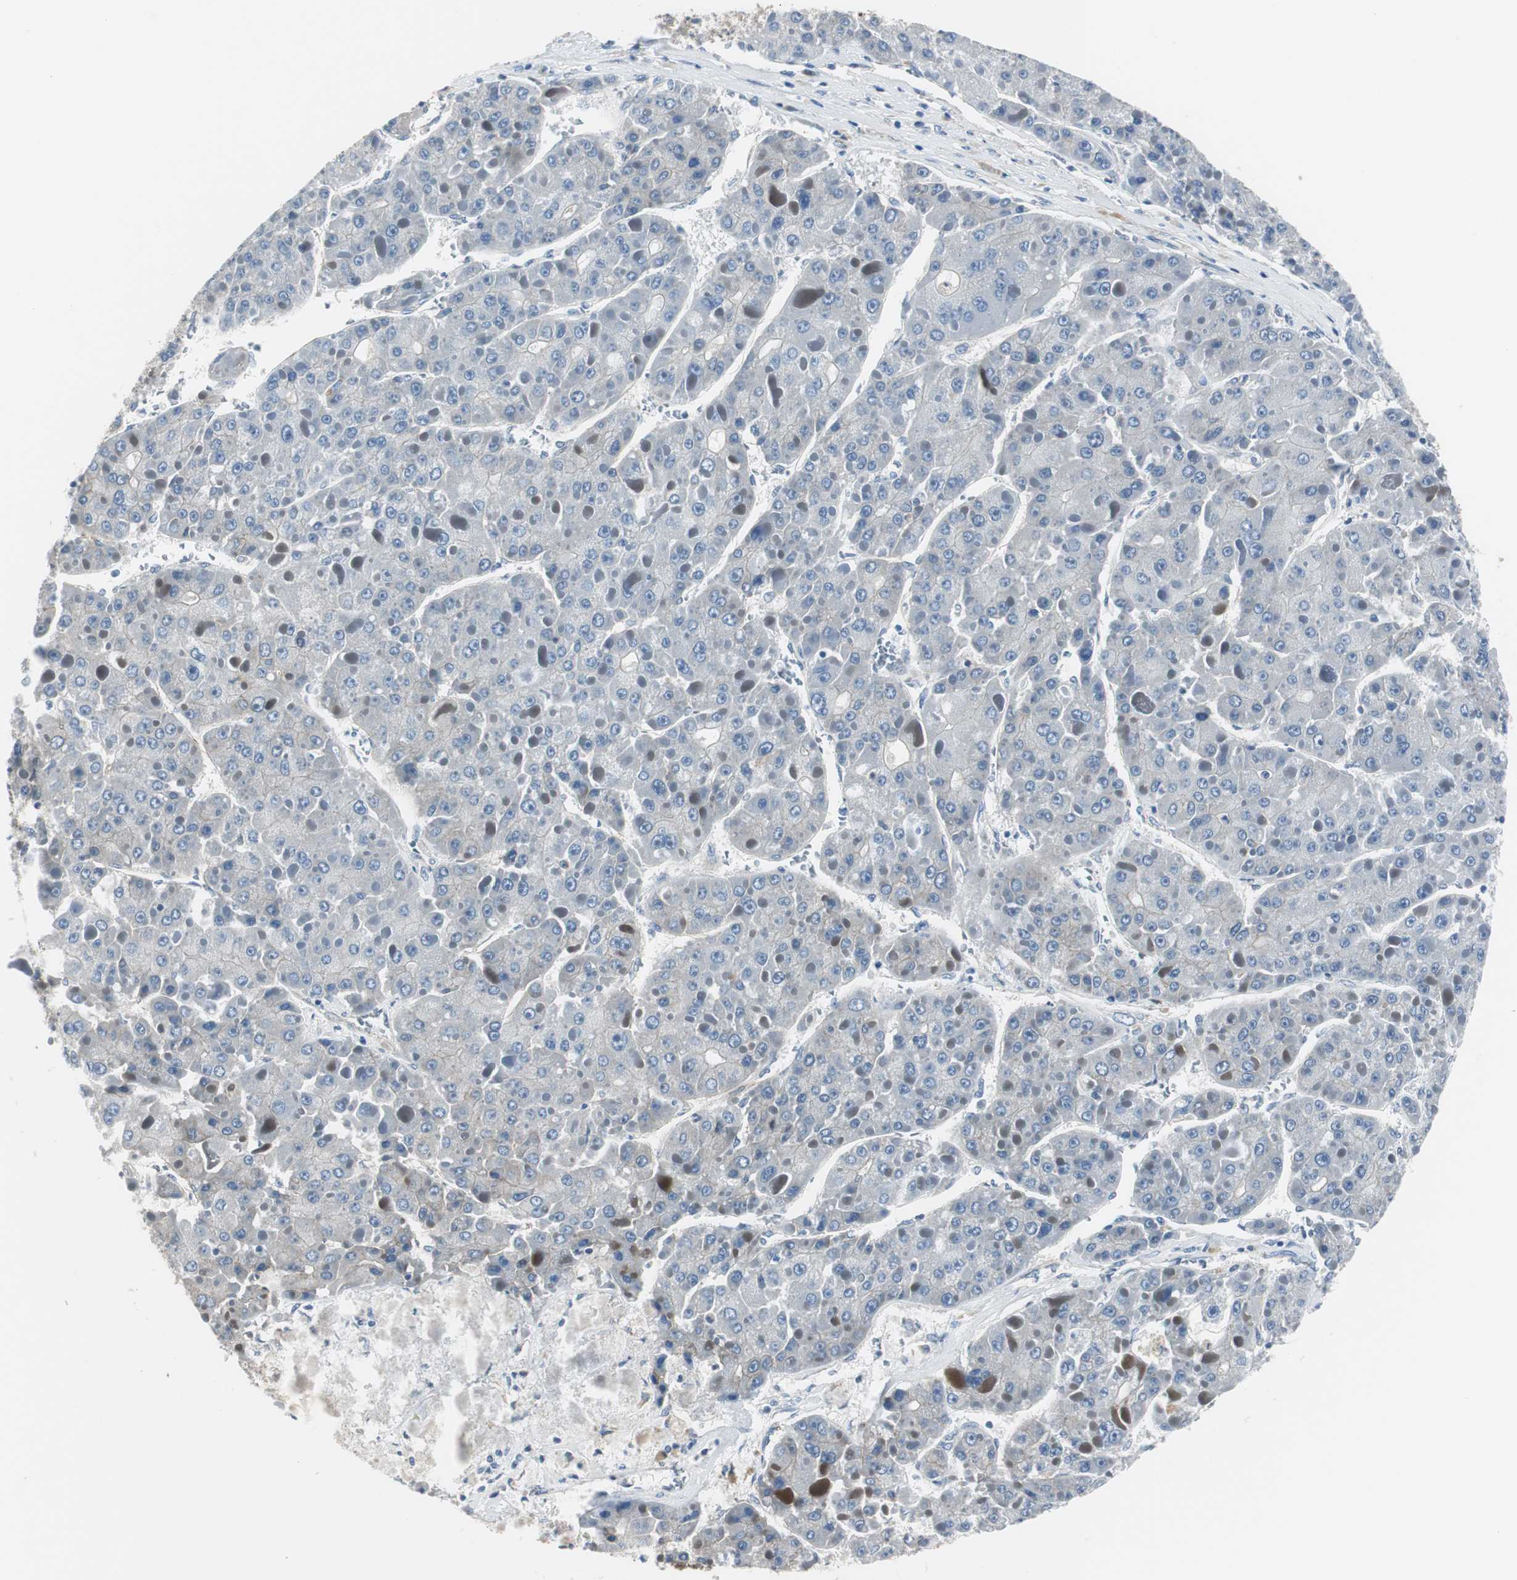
{"staining": {"intensity": "weak", "quantity": "<25%", "location": "cytoplasmic/membranous"}, "tissue": "liver cancer", "cell_type": "Tumor cells", "image_type": "cancer", "snomed": [{"axis": "morphology", "description": "Carcinoma, Hepatocellular, NOS"}, {"axis": "topography", "description": "Liver"}], "caption": "This is an immunohistochemistry (IHC) image of human liver cancer. There is no positivity in tumor cells.", "gene": "STXBP4", "patient": {"sex": "female", "age": 73}}